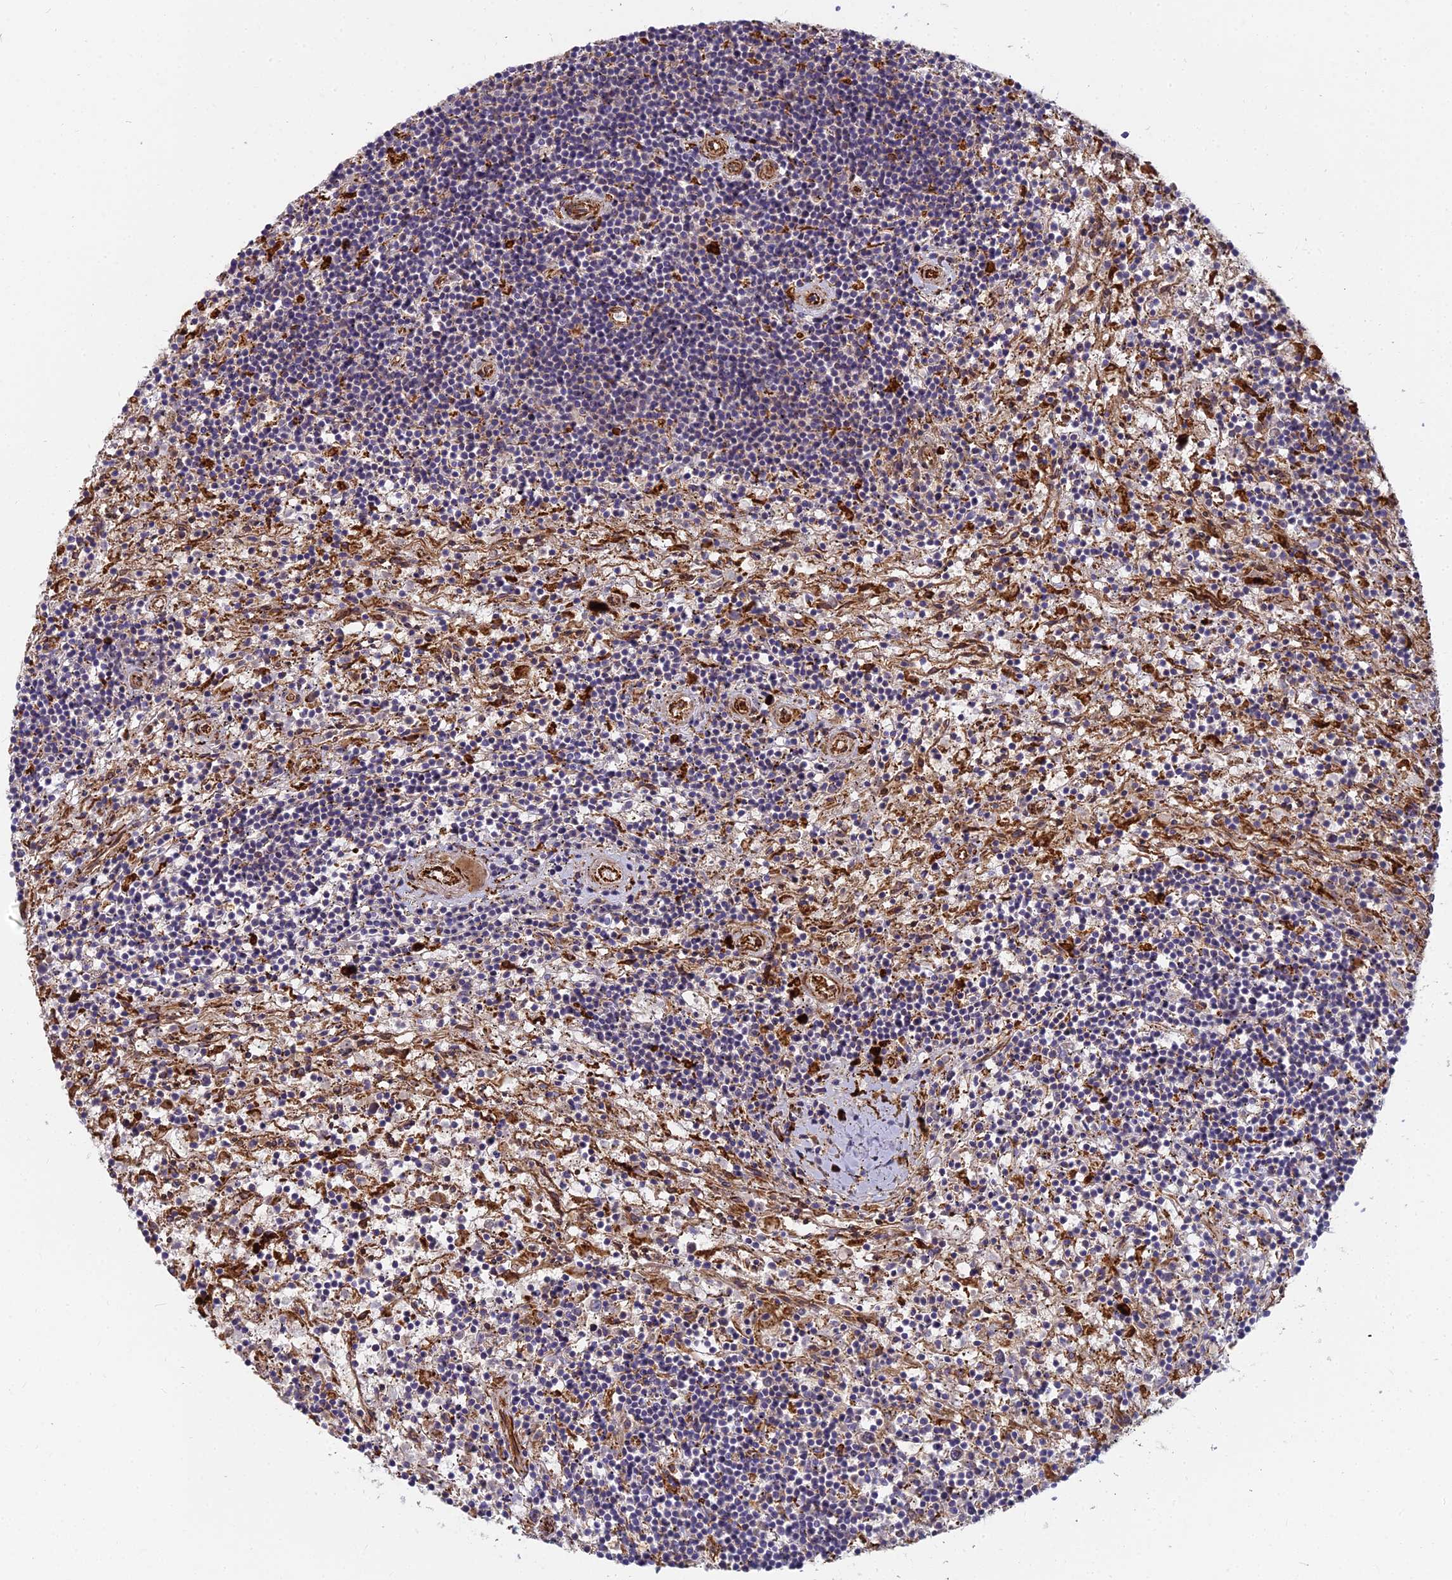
{"staining": {"intensity": "negative", "quantity": "none", "location": "none"}, "tissue": "lymphoma", "cell_type": "Tumor cells", "image_type": "cancer", "snomed": [{"axis": "morphology", "description": "Malignant lymphoma, non-Hodgkin's type, Low grade"}, {"axis": "topography", "description": "Spleen"}], "caption": "IHC of human lymphoma exhibits no expression in tumor cells.", "gene": "NDUFAF7", "patient": {"sex": "male", "age": 76}}